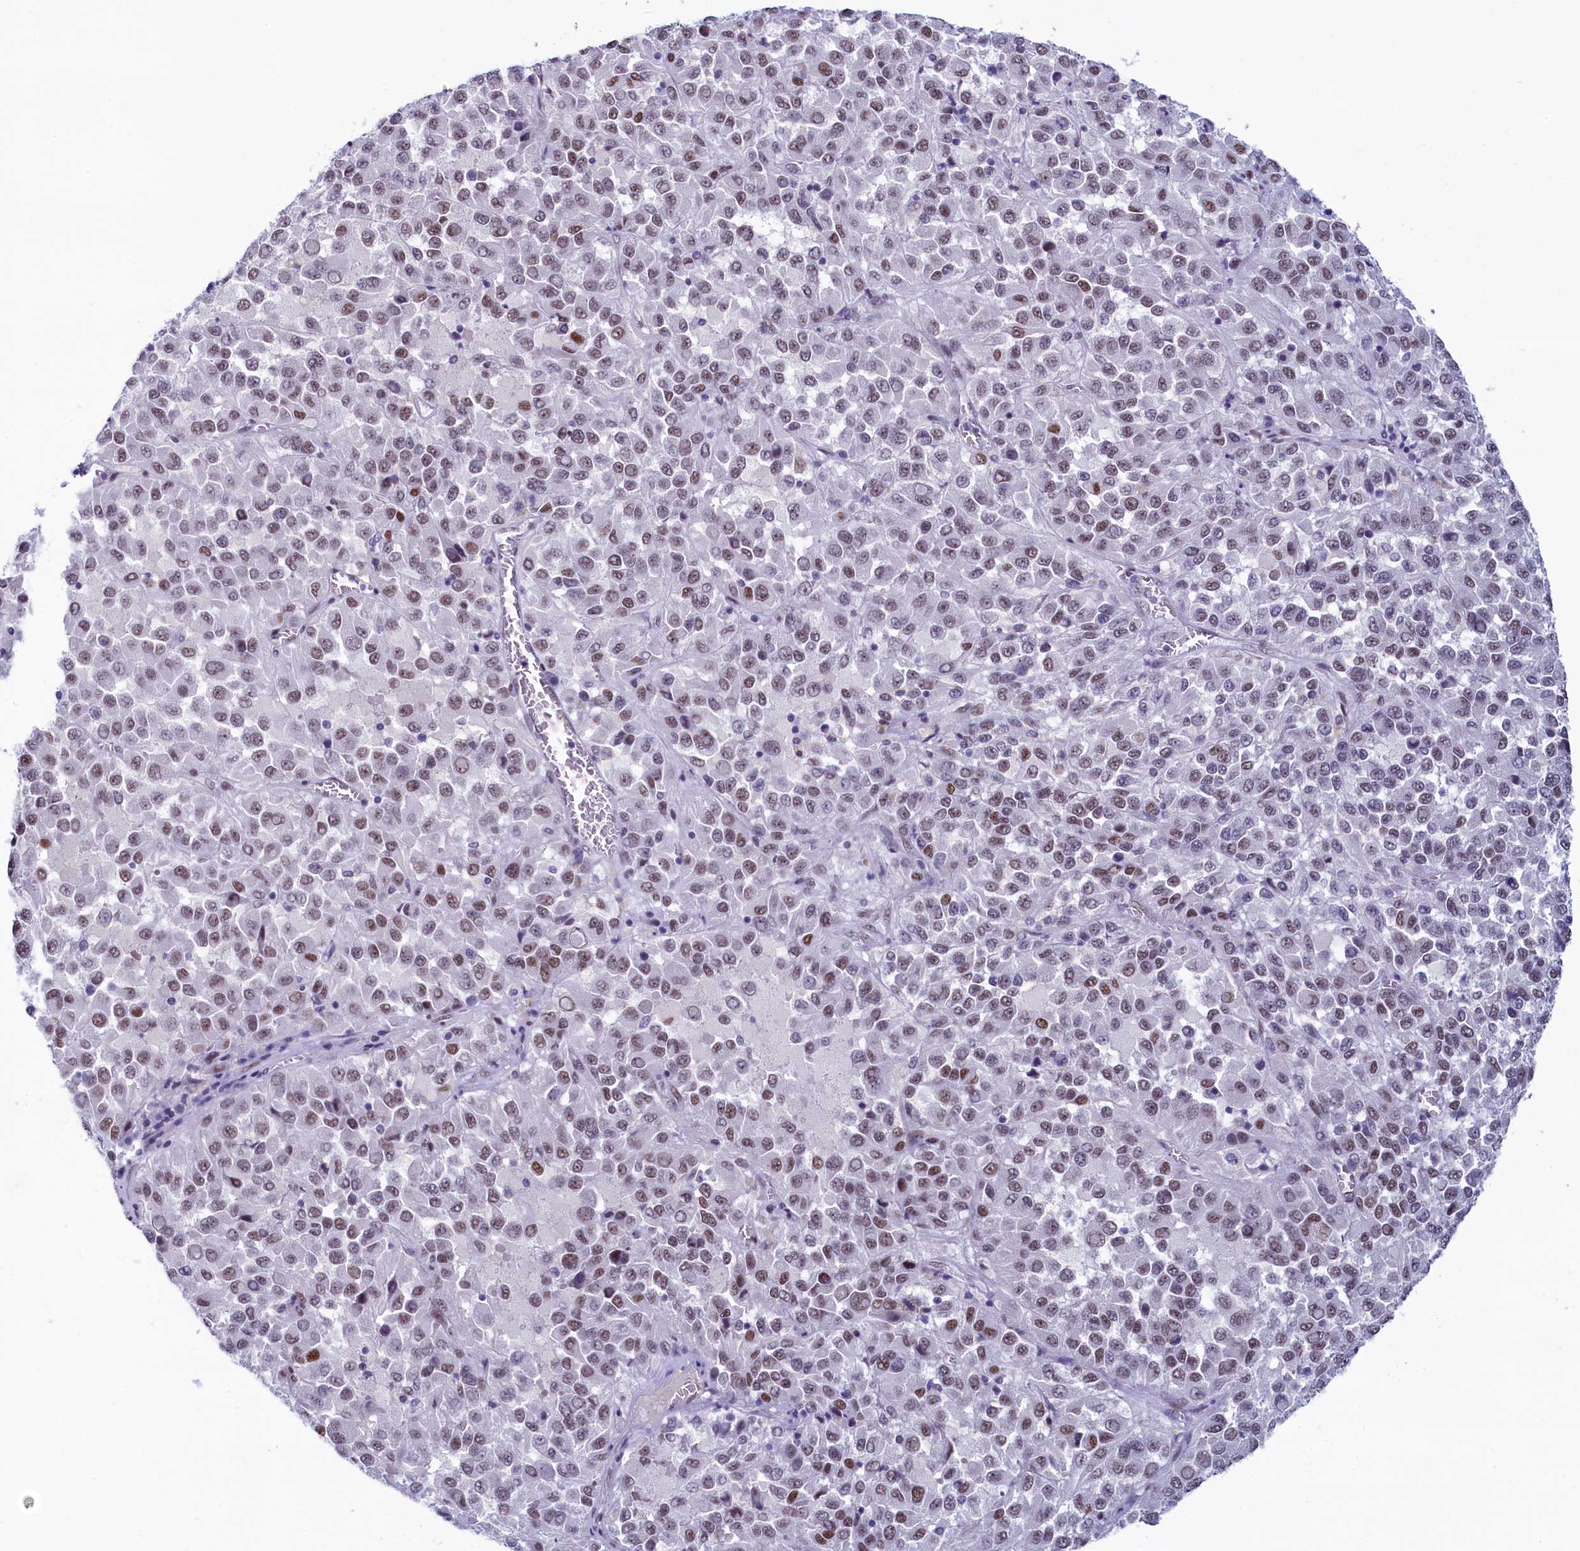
{"staining": {"intensity": "weak", "quantity": ">75%", "location": "nuclear"}, "tissue": "melanoma", "cell_type": "Tumor cells", "image_type": "cancer", "snomed": [{"axis": "morphology", "description": "Malignant melanoma, Metastatic site"}, {"axis": "topography", "description": "Lung"}], "caption": "IHC micrograph of melanoma stained for a protein (brown), which reveals low levels of weak nuclear staining in about >75% of tumor cells.", "gene": "SUGP2", "patient": {"sex": "male", "age": 64}}